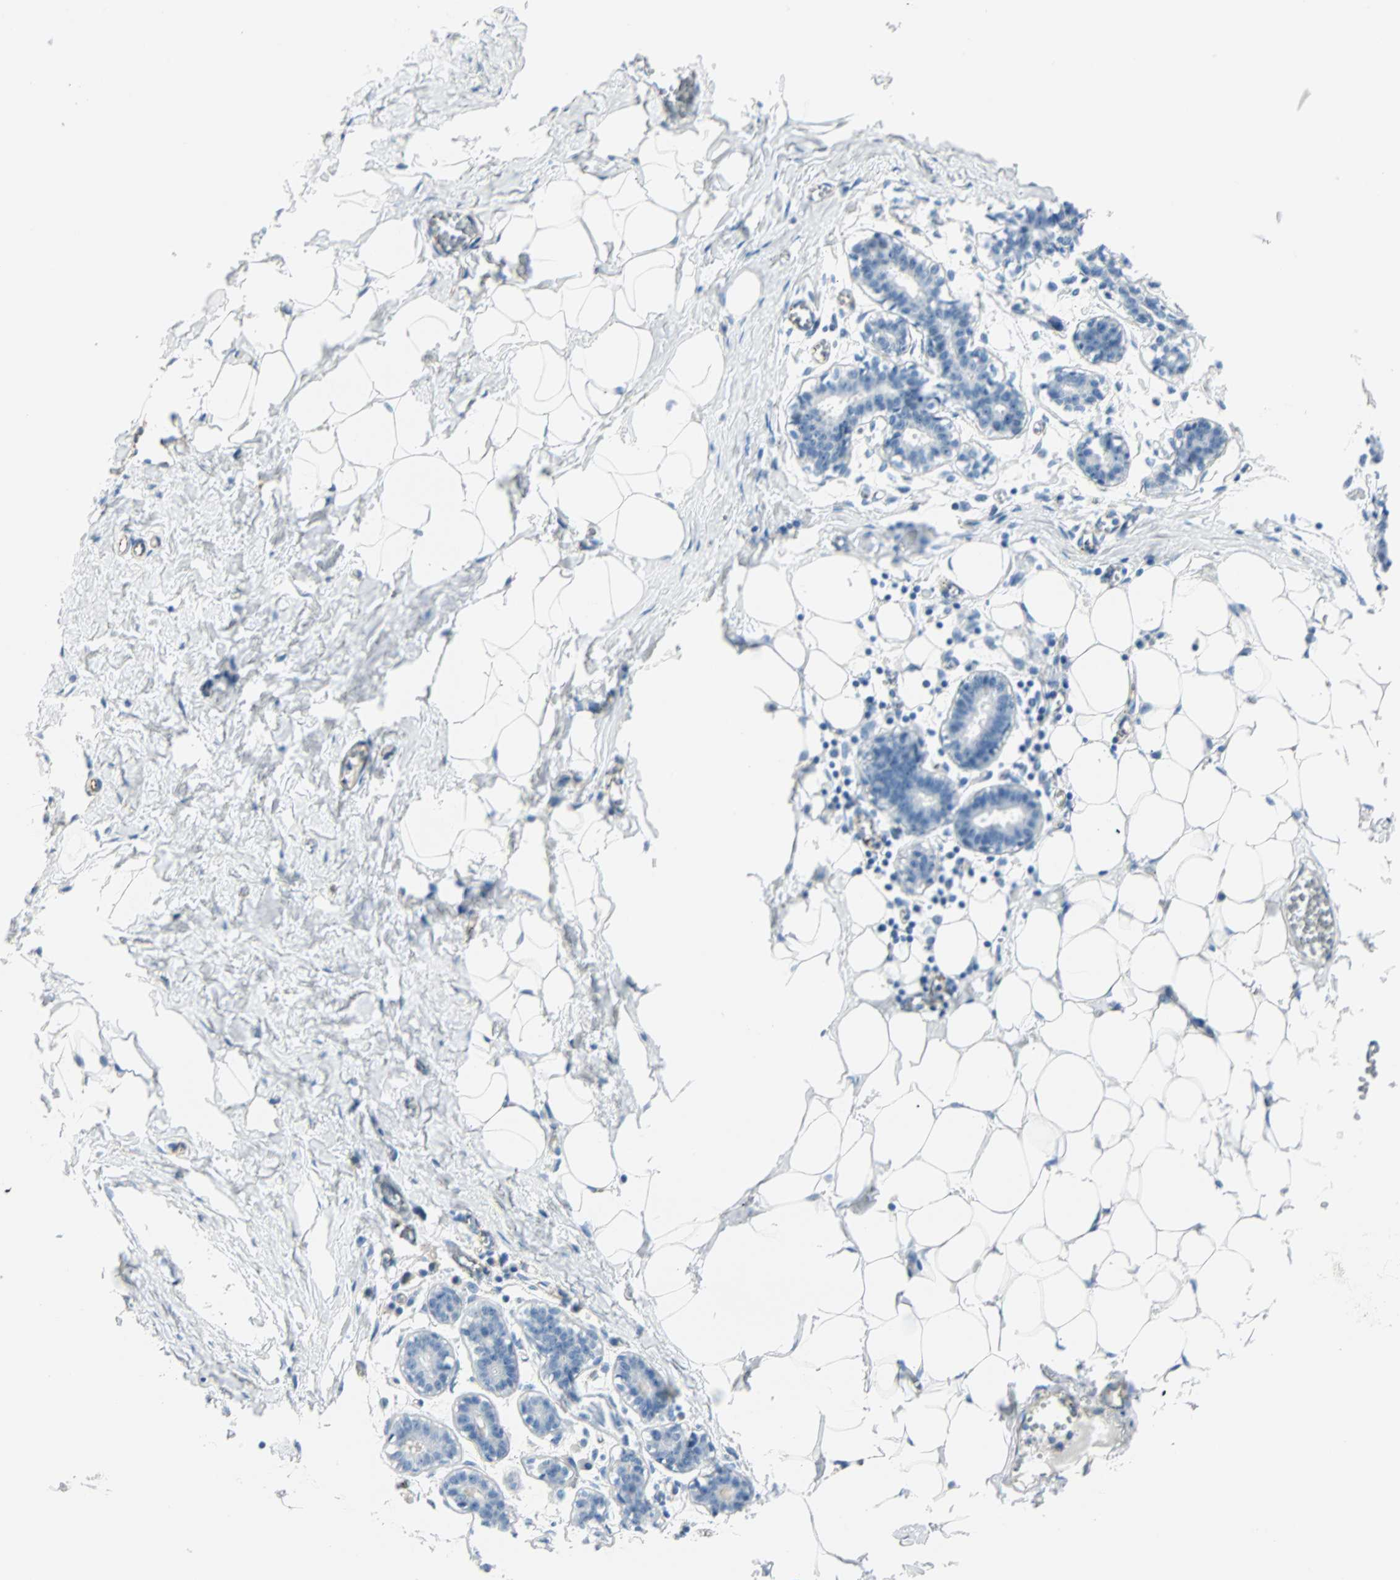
{"staining": {"intensity": "negative", "quantity": "none", "location": "none"}, "tissue": "breast", "cell_type": "Adipocytes", "image_type": "normal", "snomed": [{"axis": "morphology", "description": "Normal tissue, NOS"}, {"axis": "topography", "description": "Breast"}], "caption": "Immunohistochemical staining of benign human breast displays no significant staining in adipocytes.", "gene": "VPS9D1", "patient": {"sex": "female", "age": 27}}